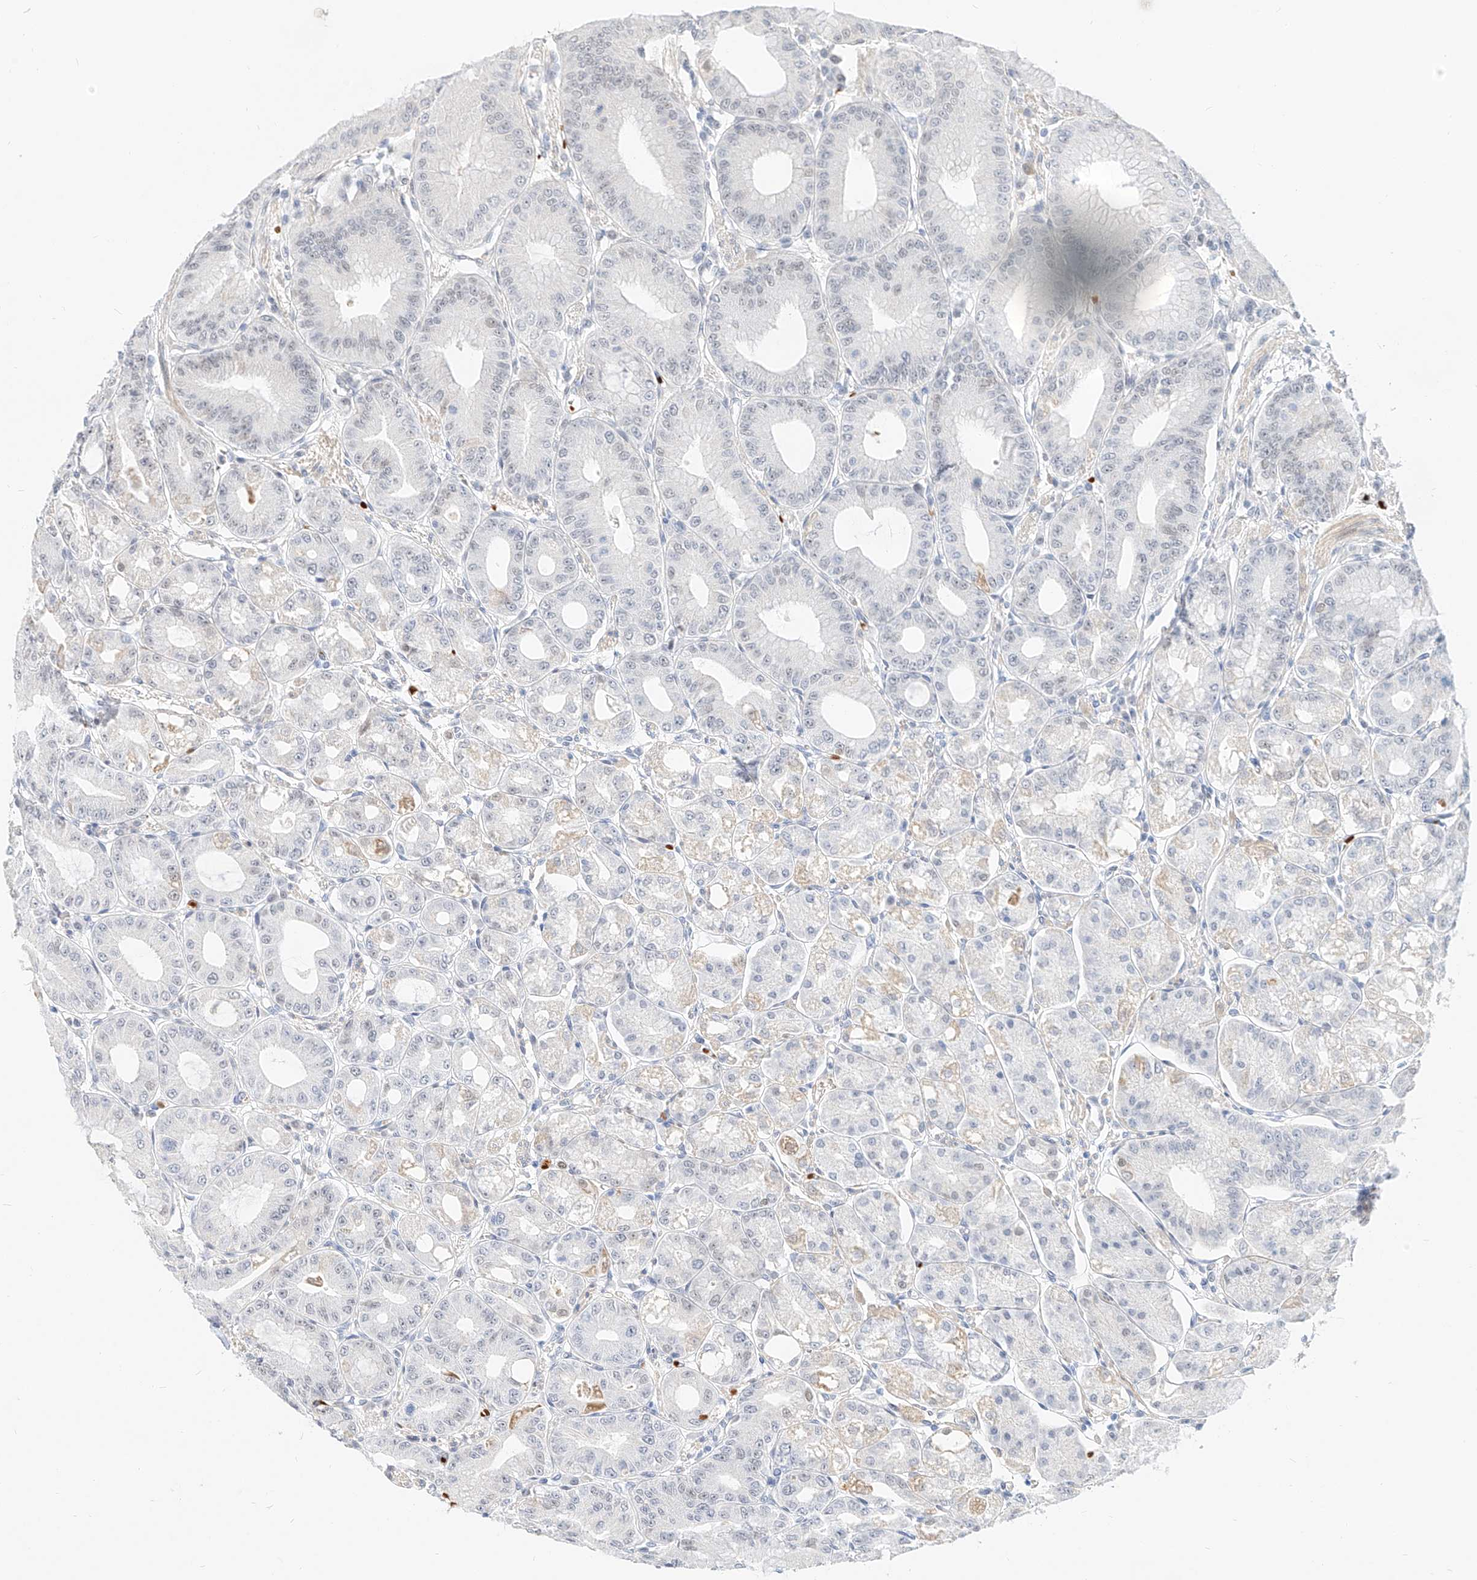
{"staining": {"intensity": "weak", "quantity": "<25%", "location": "nuclear"}, "tissue": "stomach", "cell_type": "Glandular cells", "image_type": "normal", "snomed": [{"axis": "morphology", "description": "Normal tissue, NOS"}, {"axis": "topography", "description": "Stomach, lower"}], "caption": "DAB immunohistochemical staining of unremarkable stomach exhibits no significant positivity in glandular cells.", "gene": "CBX8", "patient": {"sex": "male", "age": 71}}